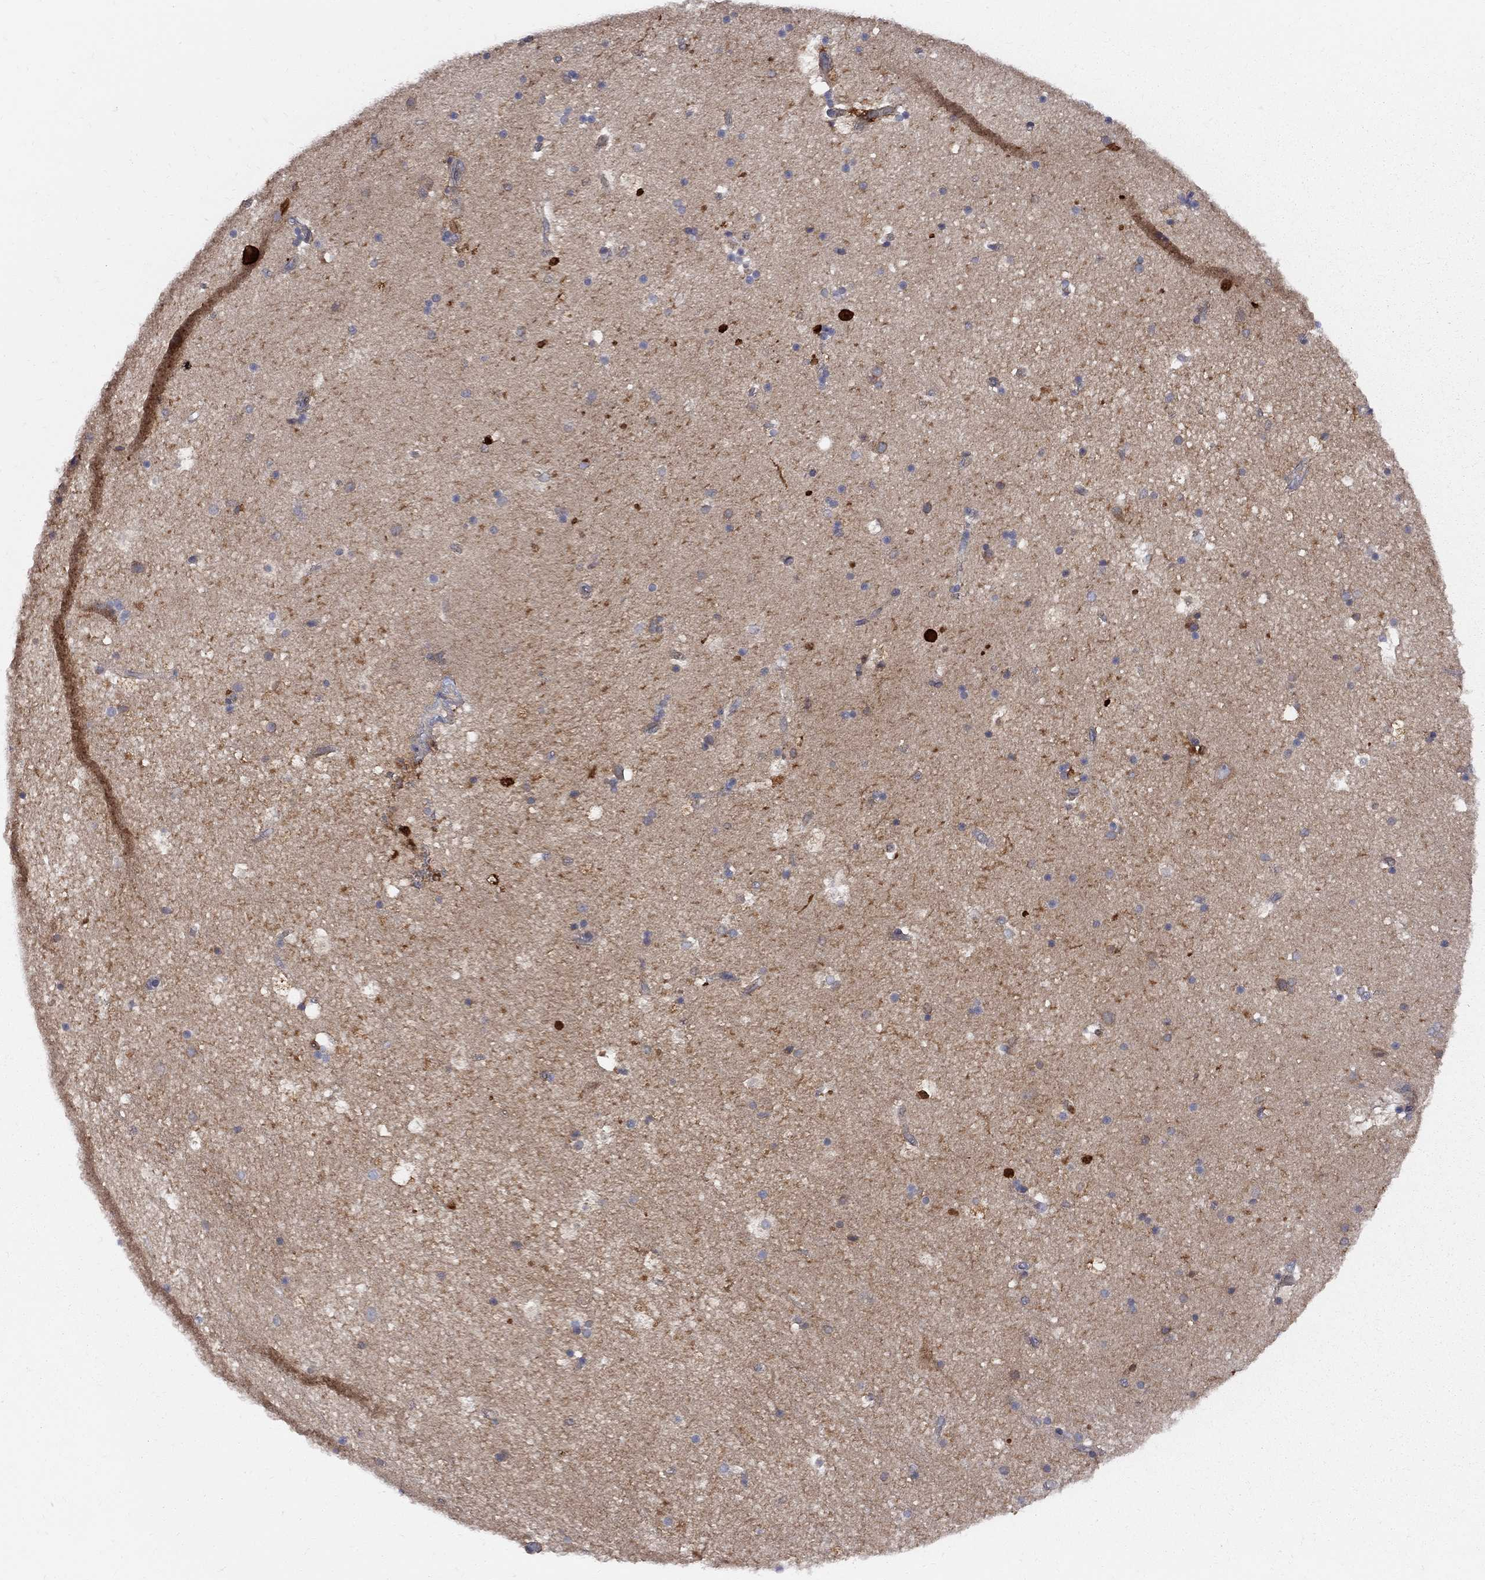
{"staining": {"intensity": "negative", "quantity": "none", "location": "none"}, "tissue": "hippocampus", "cell_type": "Glial cells", "image_type": "normal", "snomed": [{"axis": "morphology", "description": "Normal tissue, NOS"}, {"axis": "topography", "description": "Hippocampus"}], "caption": "The immunohistochemistry (IHC) image has no significant expression in glial cells of hippocampus.", "gene": "MTHFR", "patient": {"sex": "male", "age": 51}}